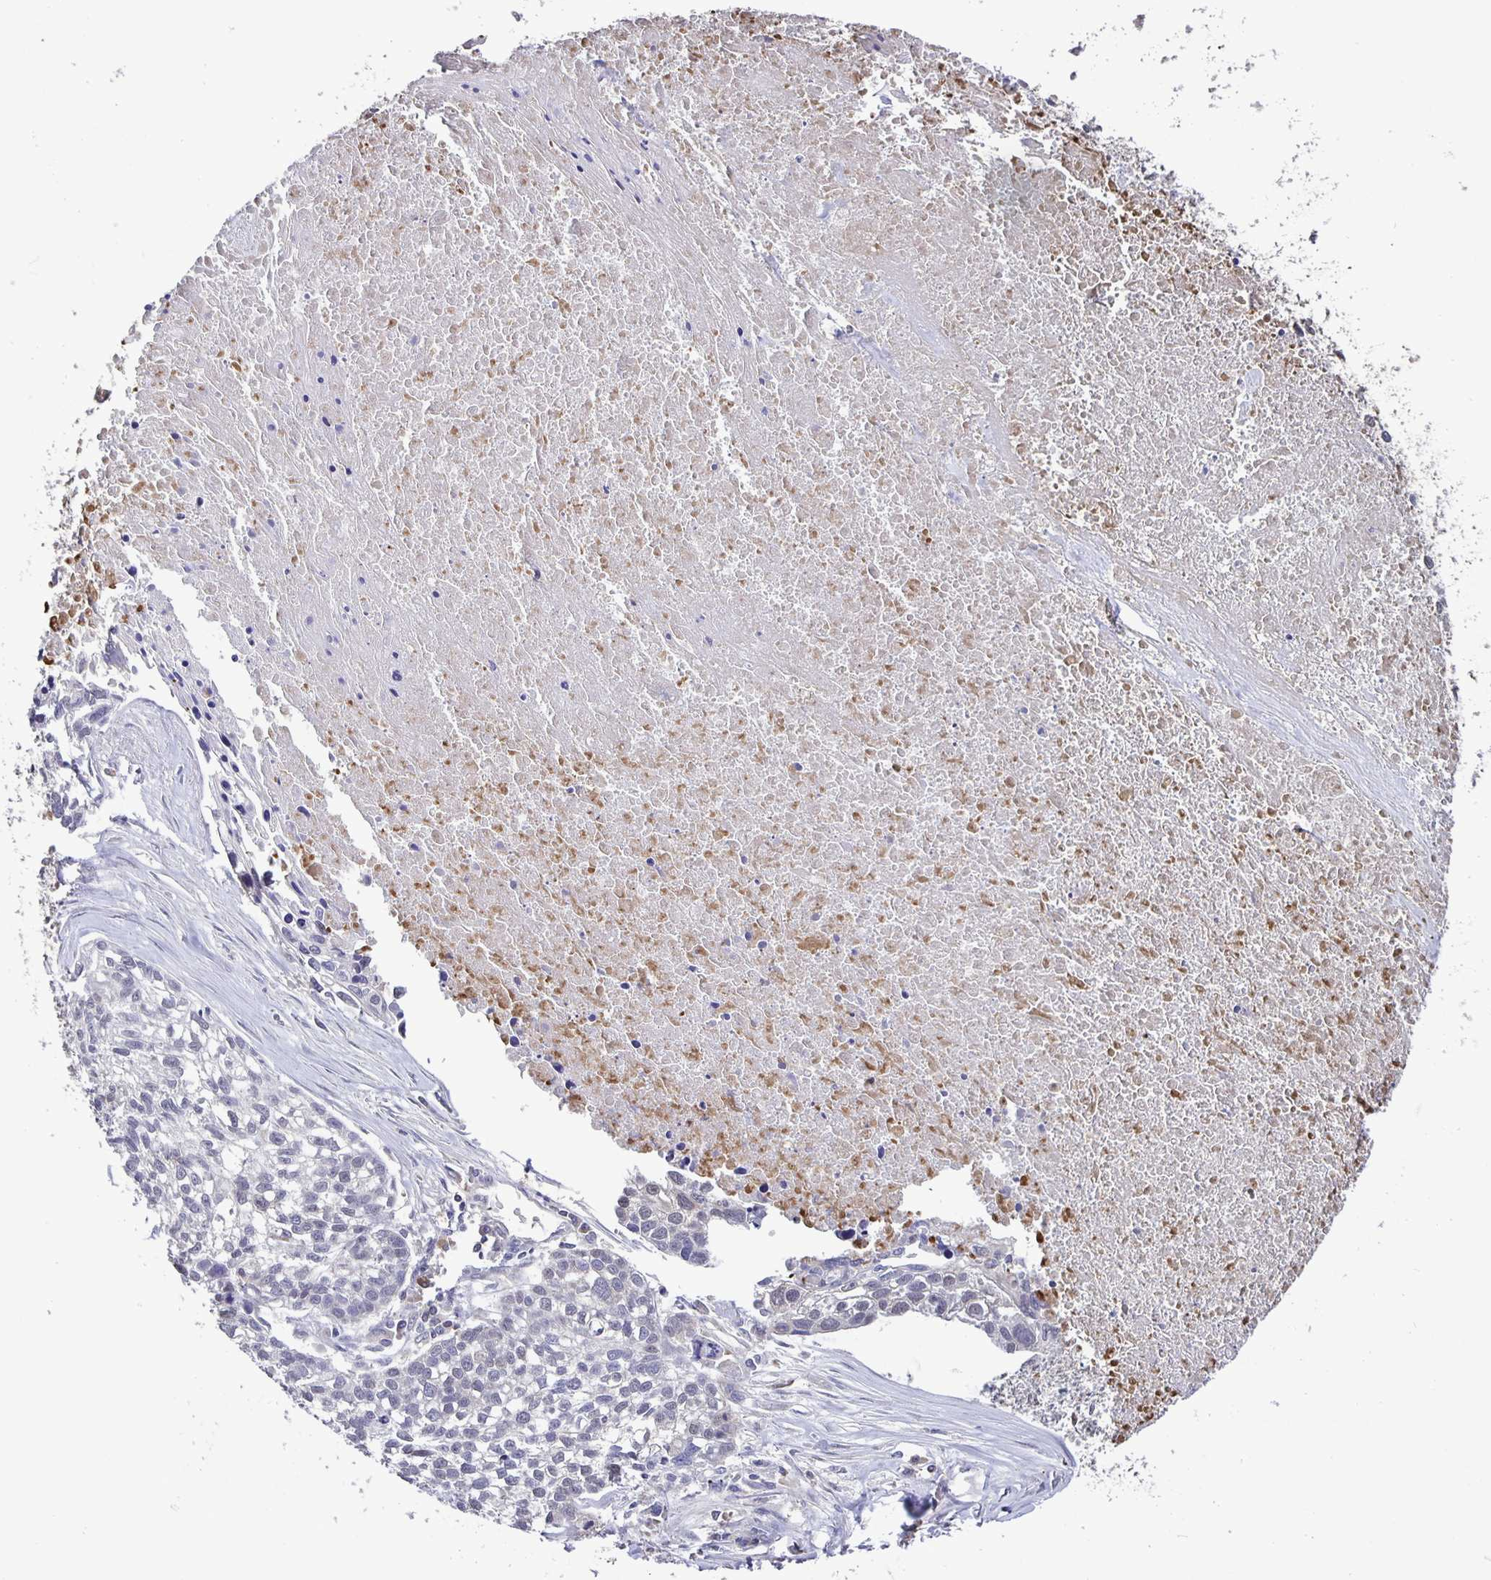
{"staining": {"intensity": "negative", "quantity": "none", "location": "none"}, "tissue": "lung cancer", "cell_type": "Tumor cells", "image_type": "cancer", "snomed": [{"axis": "morphology", "description": "Squamous cell carcinoma, NOS"}, {"axis": "topography", "description": "Lung"}], "caption": "This is an immunohistochemistry (IHC) photomicrograph of squamous cell carcinoma (lung). There is no expression in tumor cells.", "gene": "FEM1C", "patient": {"sex": "male", "age": 74}}